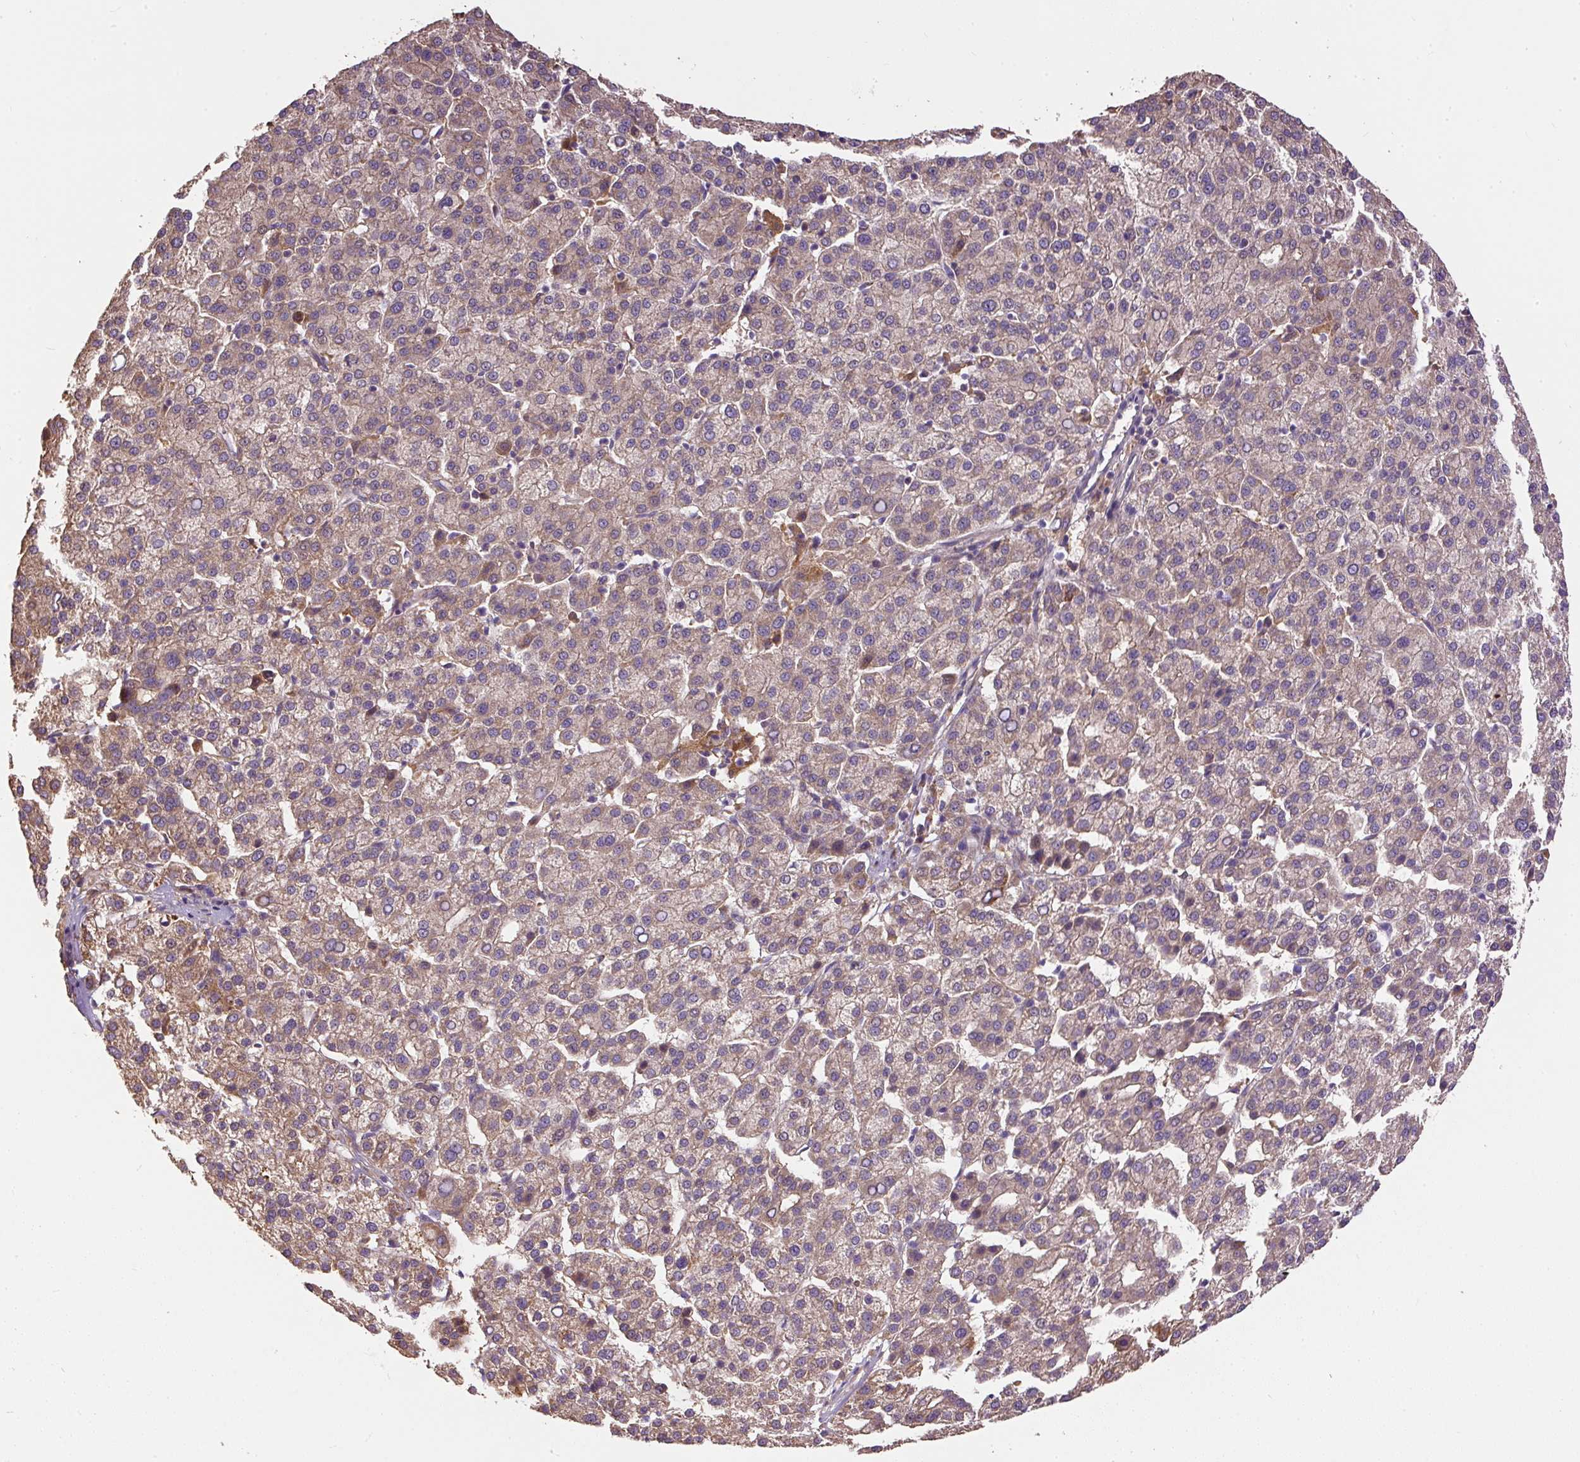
{"staining": {"intensity": "weak", "quantity": "<25%", "location": "cytoplasmic/membranous"}, "tissue": "liver cancer", "cell_type": "Tumor cells", "image_type": "cancer", "snomed": [{"axis": "morphology", "description": "Carcinoma, Hepatocellular, NOS"}, {"axis": "topography", "description": "Liver"}], "caption": "Tumor cells are negative for brown protein staining in hepatocellular carcinoma (liver).", "gene": "DAPK1", "patient": {"sex": "female", "age": 58}}